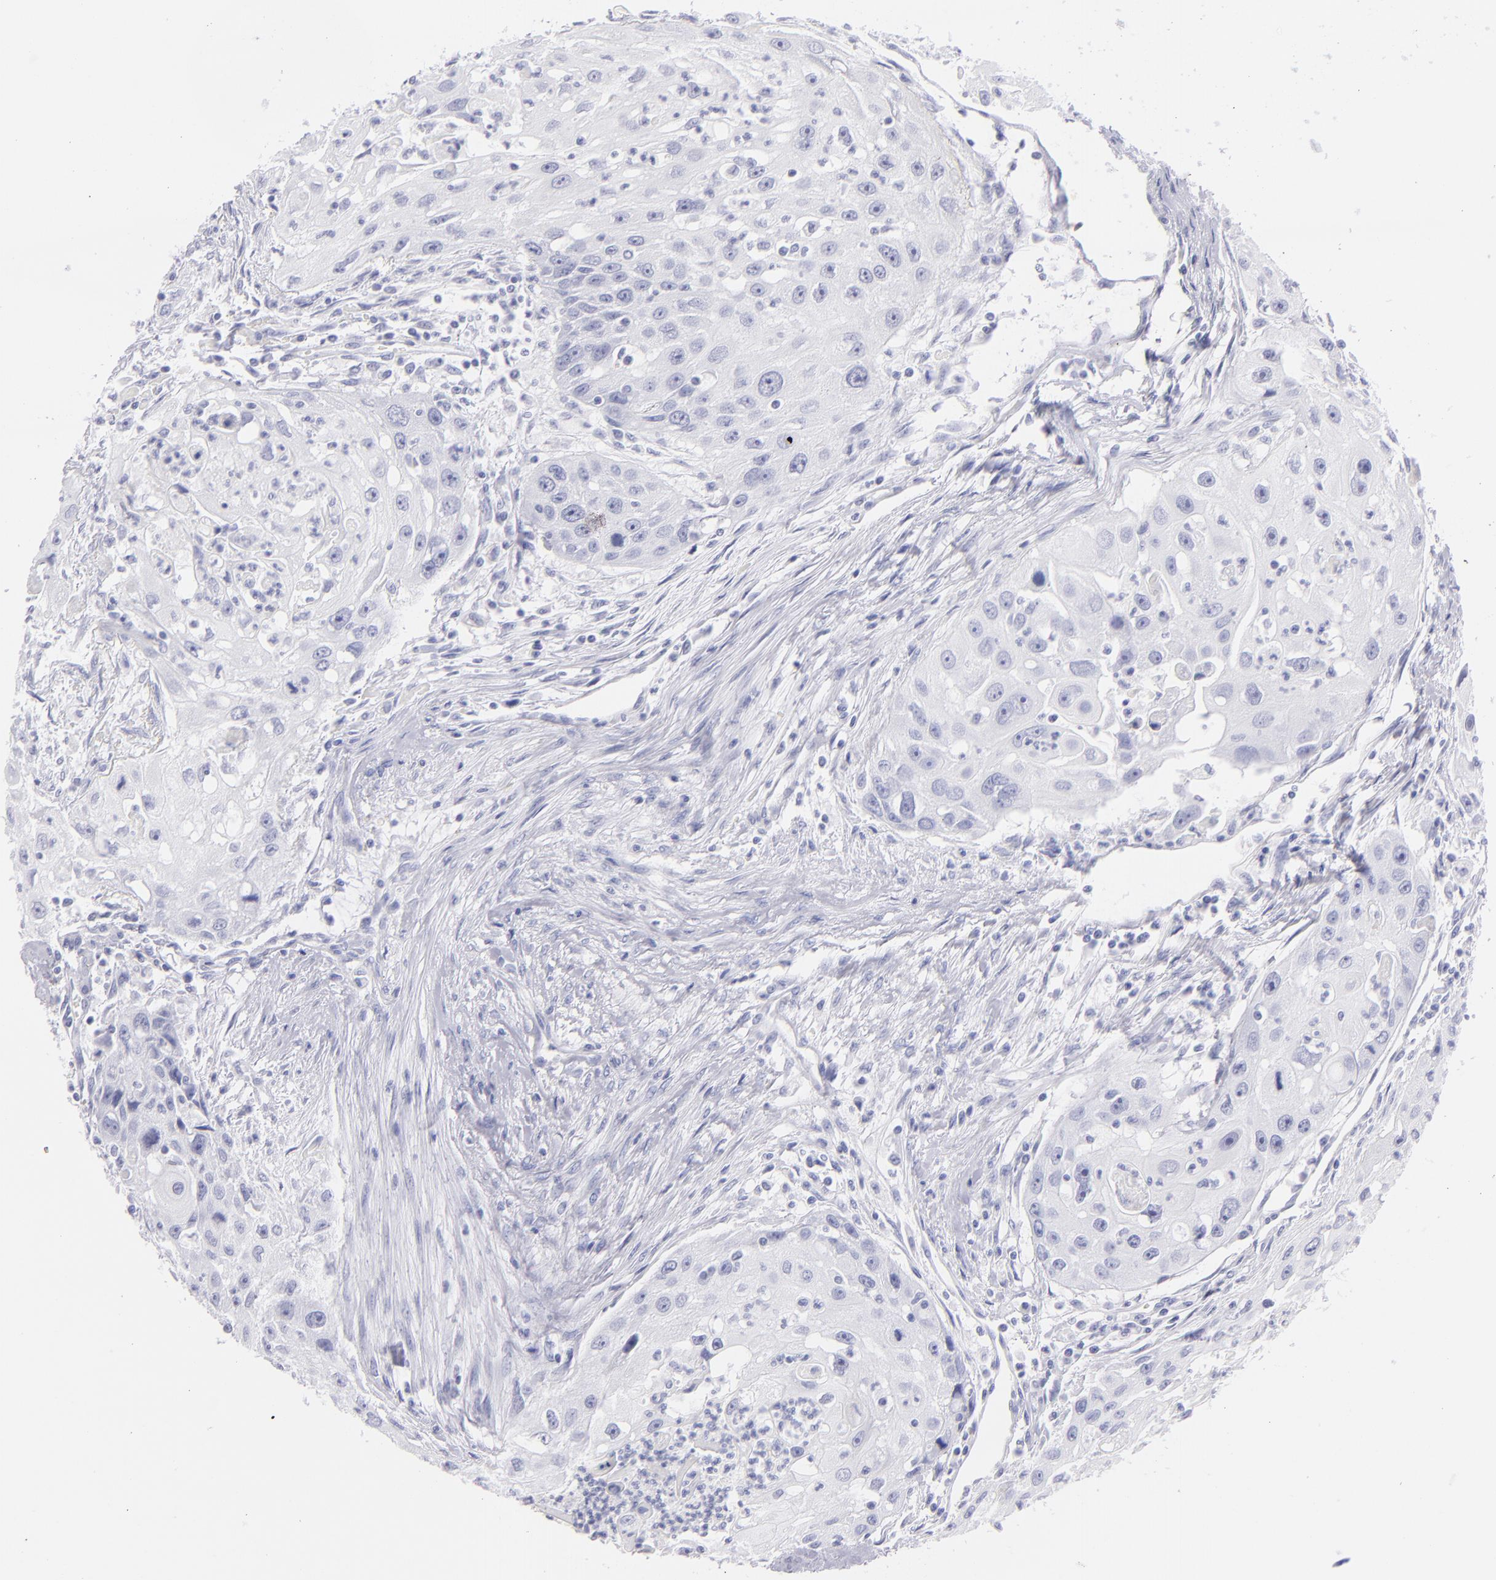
{"staining": {"intensity": "negative", "quantity": "none", "location": "none"}, "tissue": "head and neck cancer", "cell_type": "Tumor cells", "image_type": "cancer", "snomed": [{"axis": "morphology", "description": "Squamous cell carcinoma, NOS"}, {"axis": "topography", "description": "Head-Neck"}], "caption": "High power microscopy photomicrograph of an IHC photomicrograph of head and neck cancer (squamous cell carcinoma), revealing no significant positivity in tumor cells. Brightfield microscopy of immunohistochemistry (IHC) stained with DAB (3,3'-diaminobenzidine) (brown) and hematoxylin (blue), captured at high magnification.", "gene": "PRPH", "patient": {"sex": "male", "age": 64}}